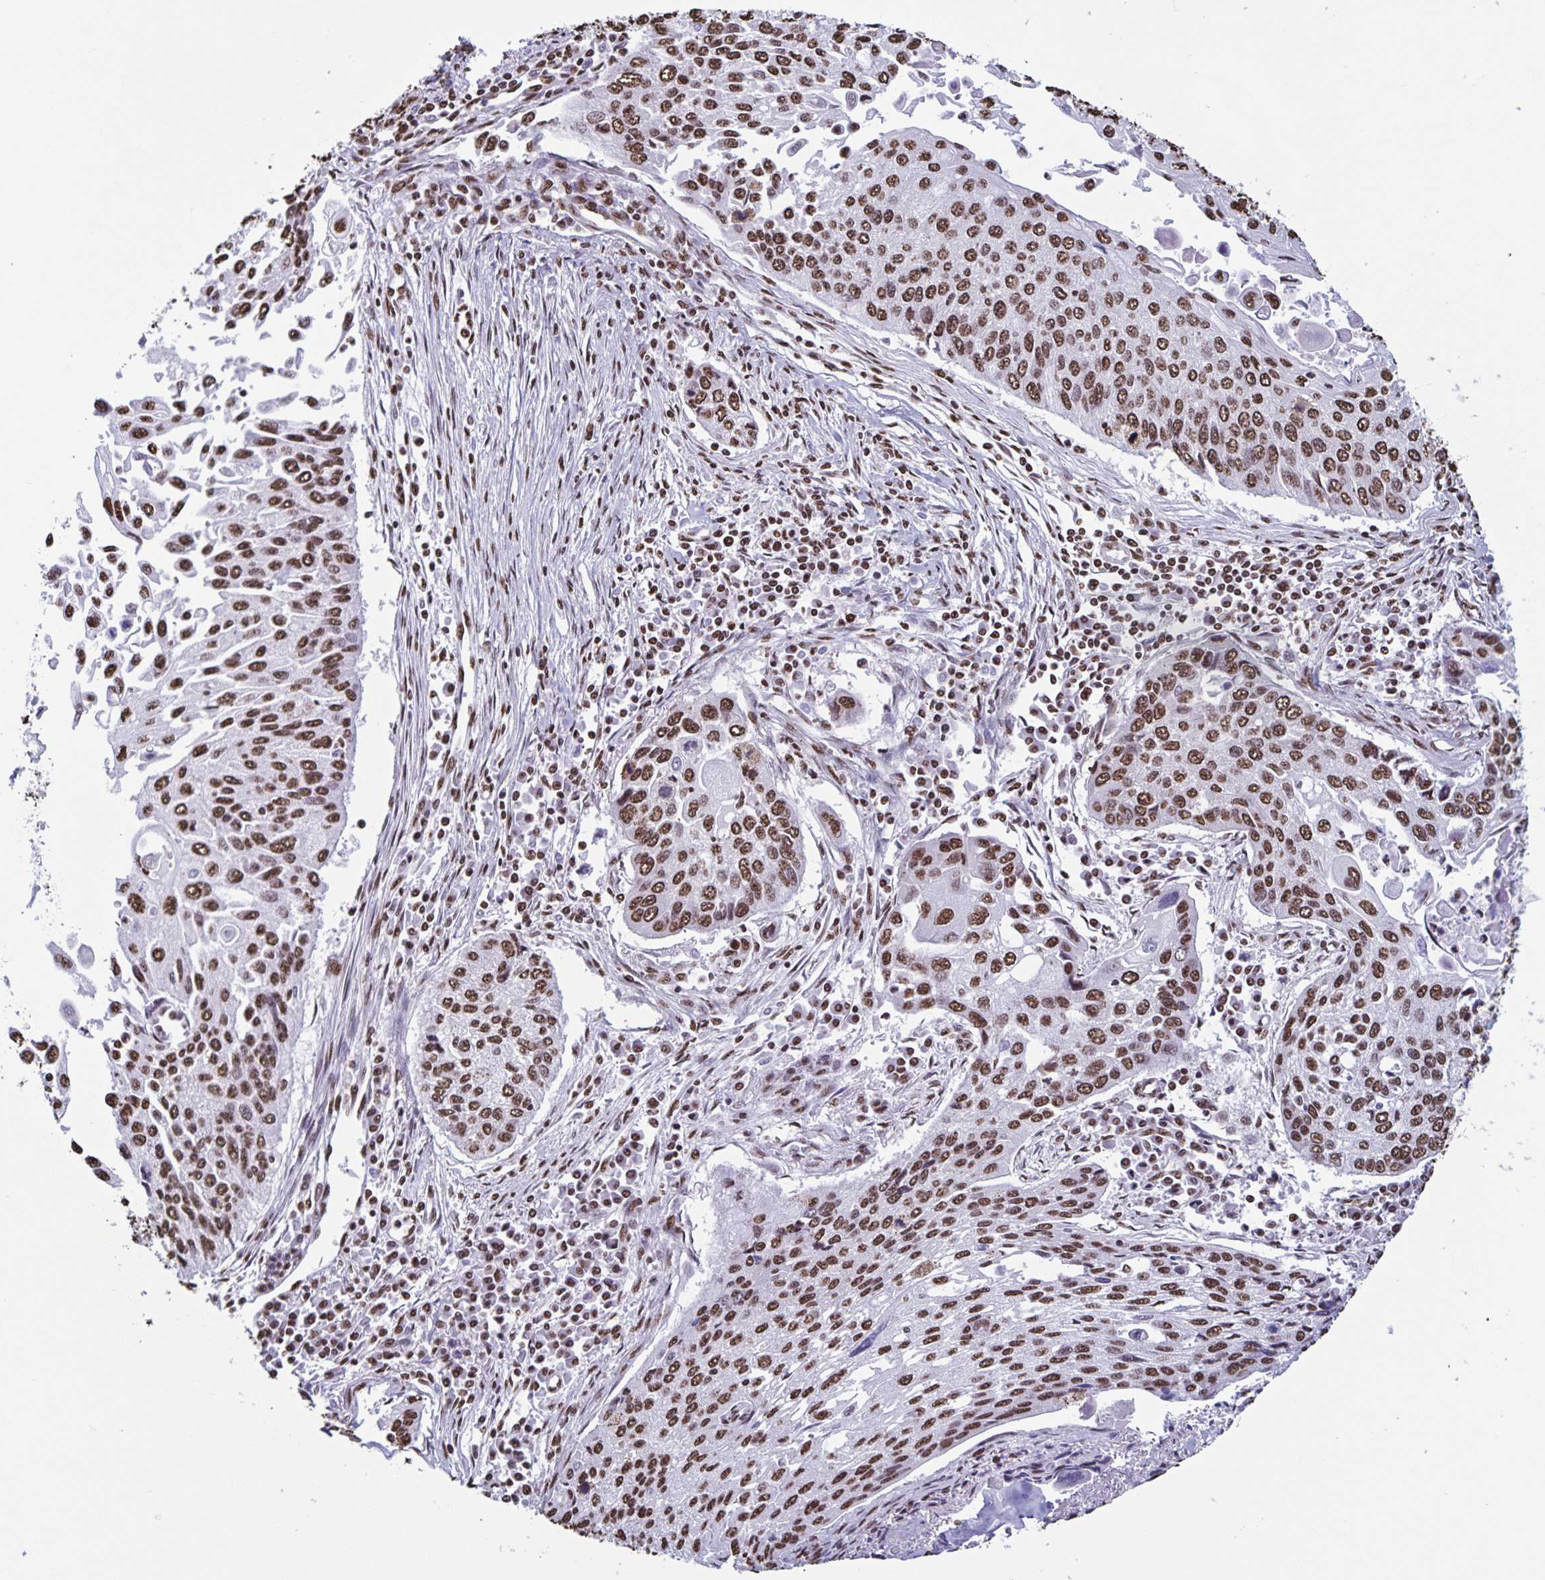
{"staining": {"intensity": "moderate", "quantity": ">75%", "location": "nuclear"}, "tissue": "lung cancer", "cell_type": "Tumor cells", "image_type": "cancer", "snomed": [{"axis": "morphology", "description": "Squamous cell carcinoma, NOS"}, {"axis": "morphology", "description": "Squamous cell carcinoma, metastatic, NOS"}, {"axis": "topography", "description": "Lung"}], "caption": "Protein positivity by immunohistochemistry (IHC) exhibits moderate nuclear expression in about >75% of tumor cells in lung cancer (metastatic squamous cell carcinoma). (IHC, brightfield microscopy, high magnification).", "gene": "DUT", "patient": {"sex": "male", "age": 63}}